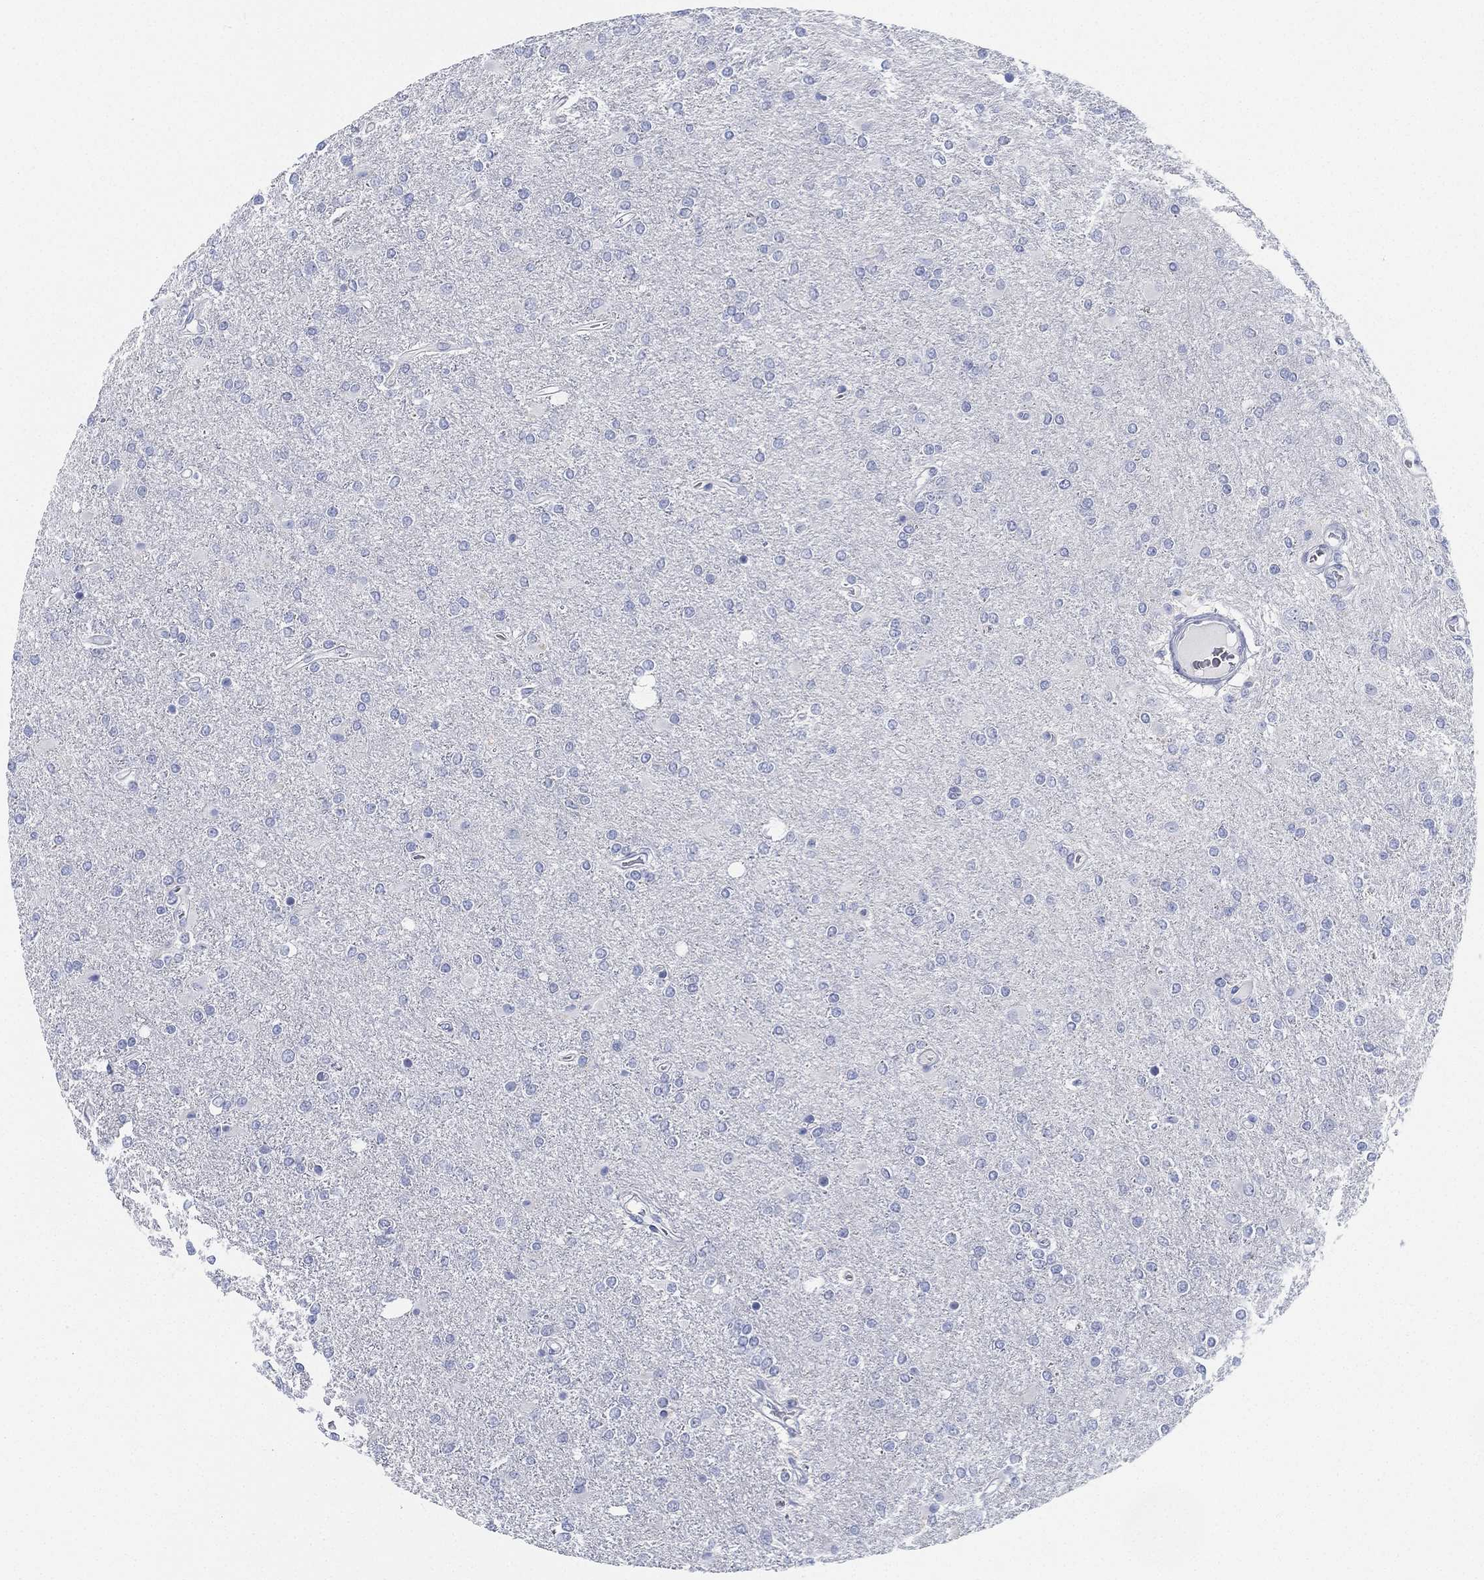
{"staining": {"intensity": "negative", "quantity": "none", "location": "none"}, "tissue": "glioma", "cell_type": "Tumor cells", "image_type": "cancer", "snomed": [{"axis": "morphology", "description": "Glioma, malignant, High grade"}, {"axis": "topography", "description": "Cerebral cortex"}], "caption": "Immunohistochemistry (IHC) histopathology image of neoplastic tissue: glioma stained with DAB displays no significant protein expression in tumor cells.", "gene": "DEFB121", "patient": {"sex": "male", "age": 70}}